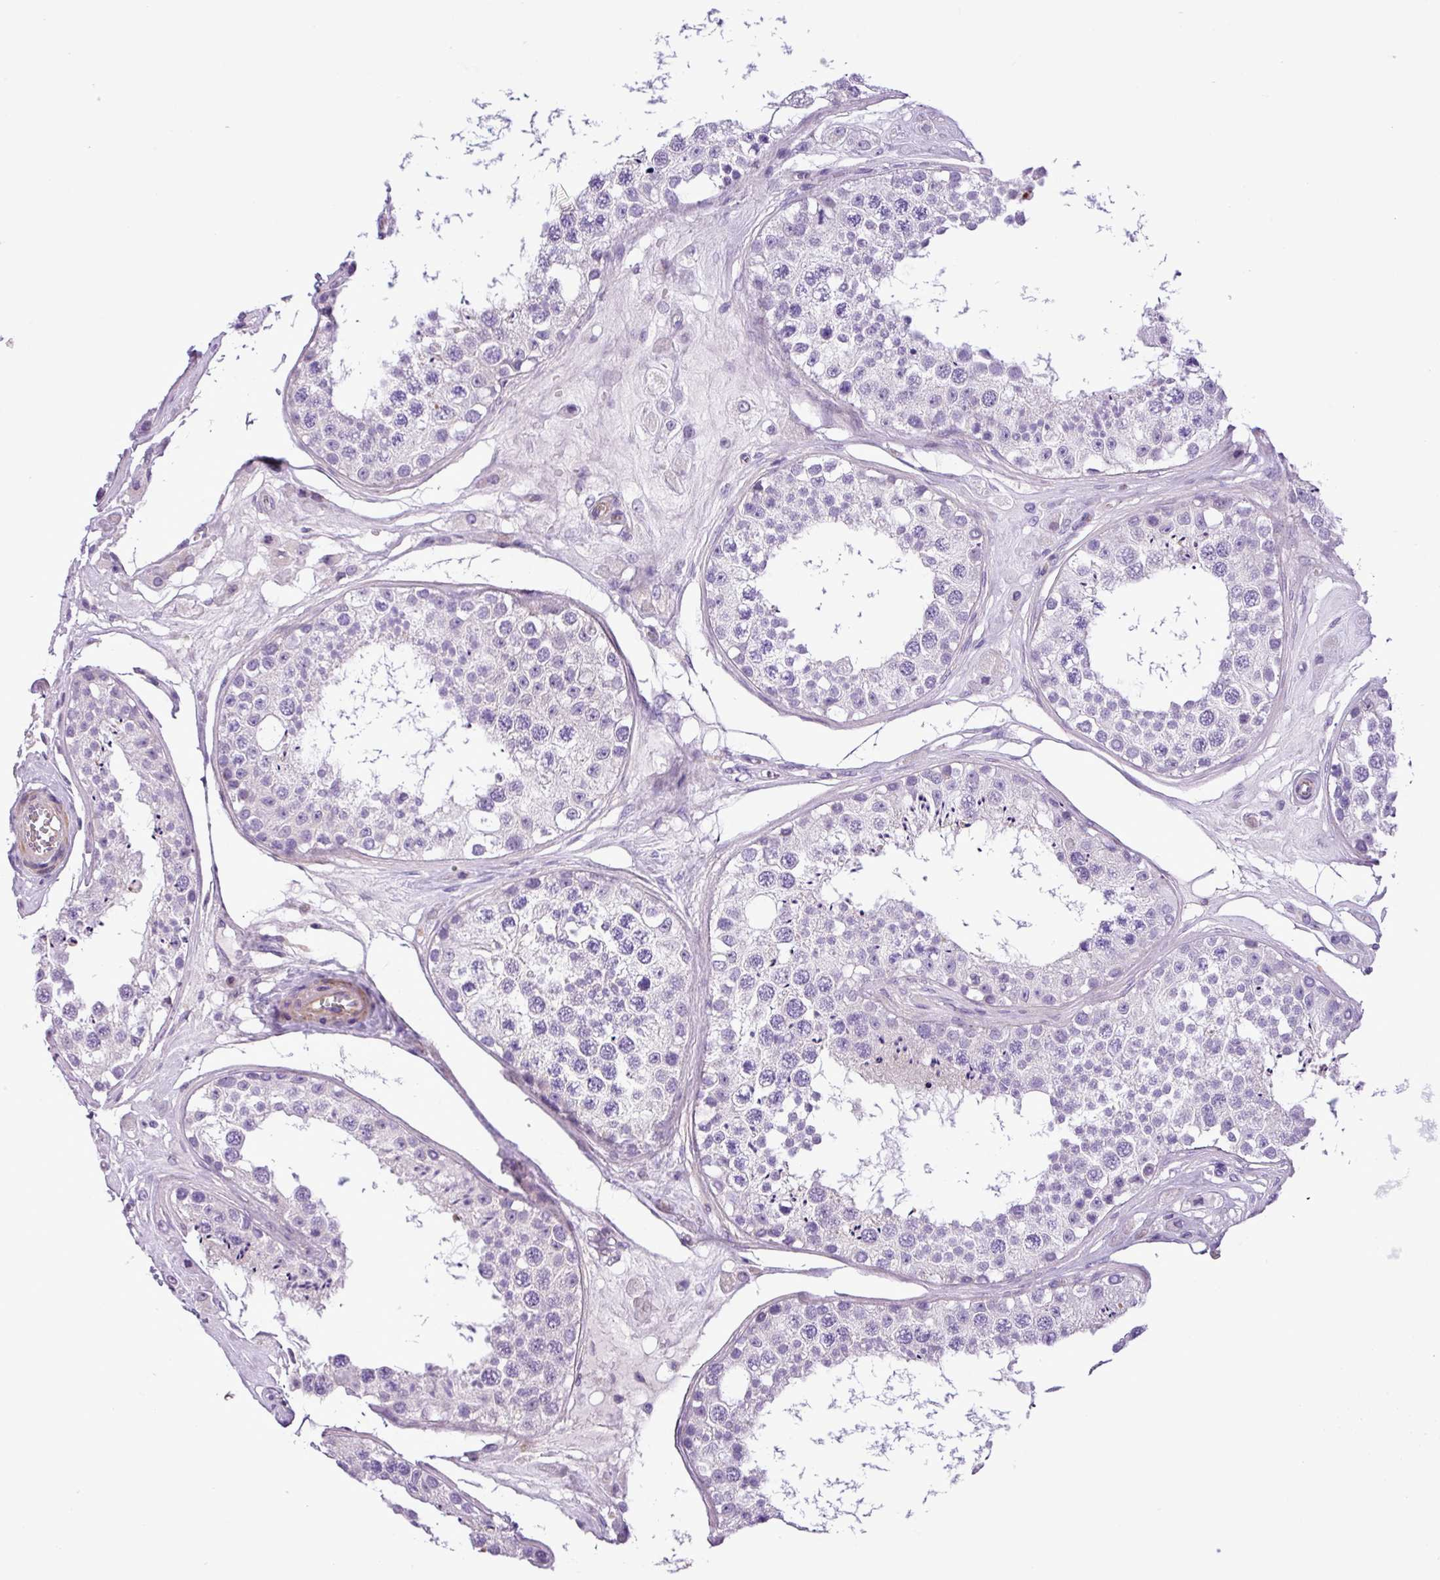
{"staining": {"intensity": "negative", "quantity": "none", "location": "none"}, "tissue": "testis", "cell_type": "Cells in seminiferous ducts", "image_type": "normal", "snomed": [{"axis": "morphology", "description": "Normal tissue, NOS"}, {"axis": "topography", "description": "Testis"}], "caption": "This is an immunohistochemistry micrograph of normal human testis. There is no positivity in cells in seminiferous ducts.", "gene": "C11orf91", "patient": {"sex": "male", "age": 25}}